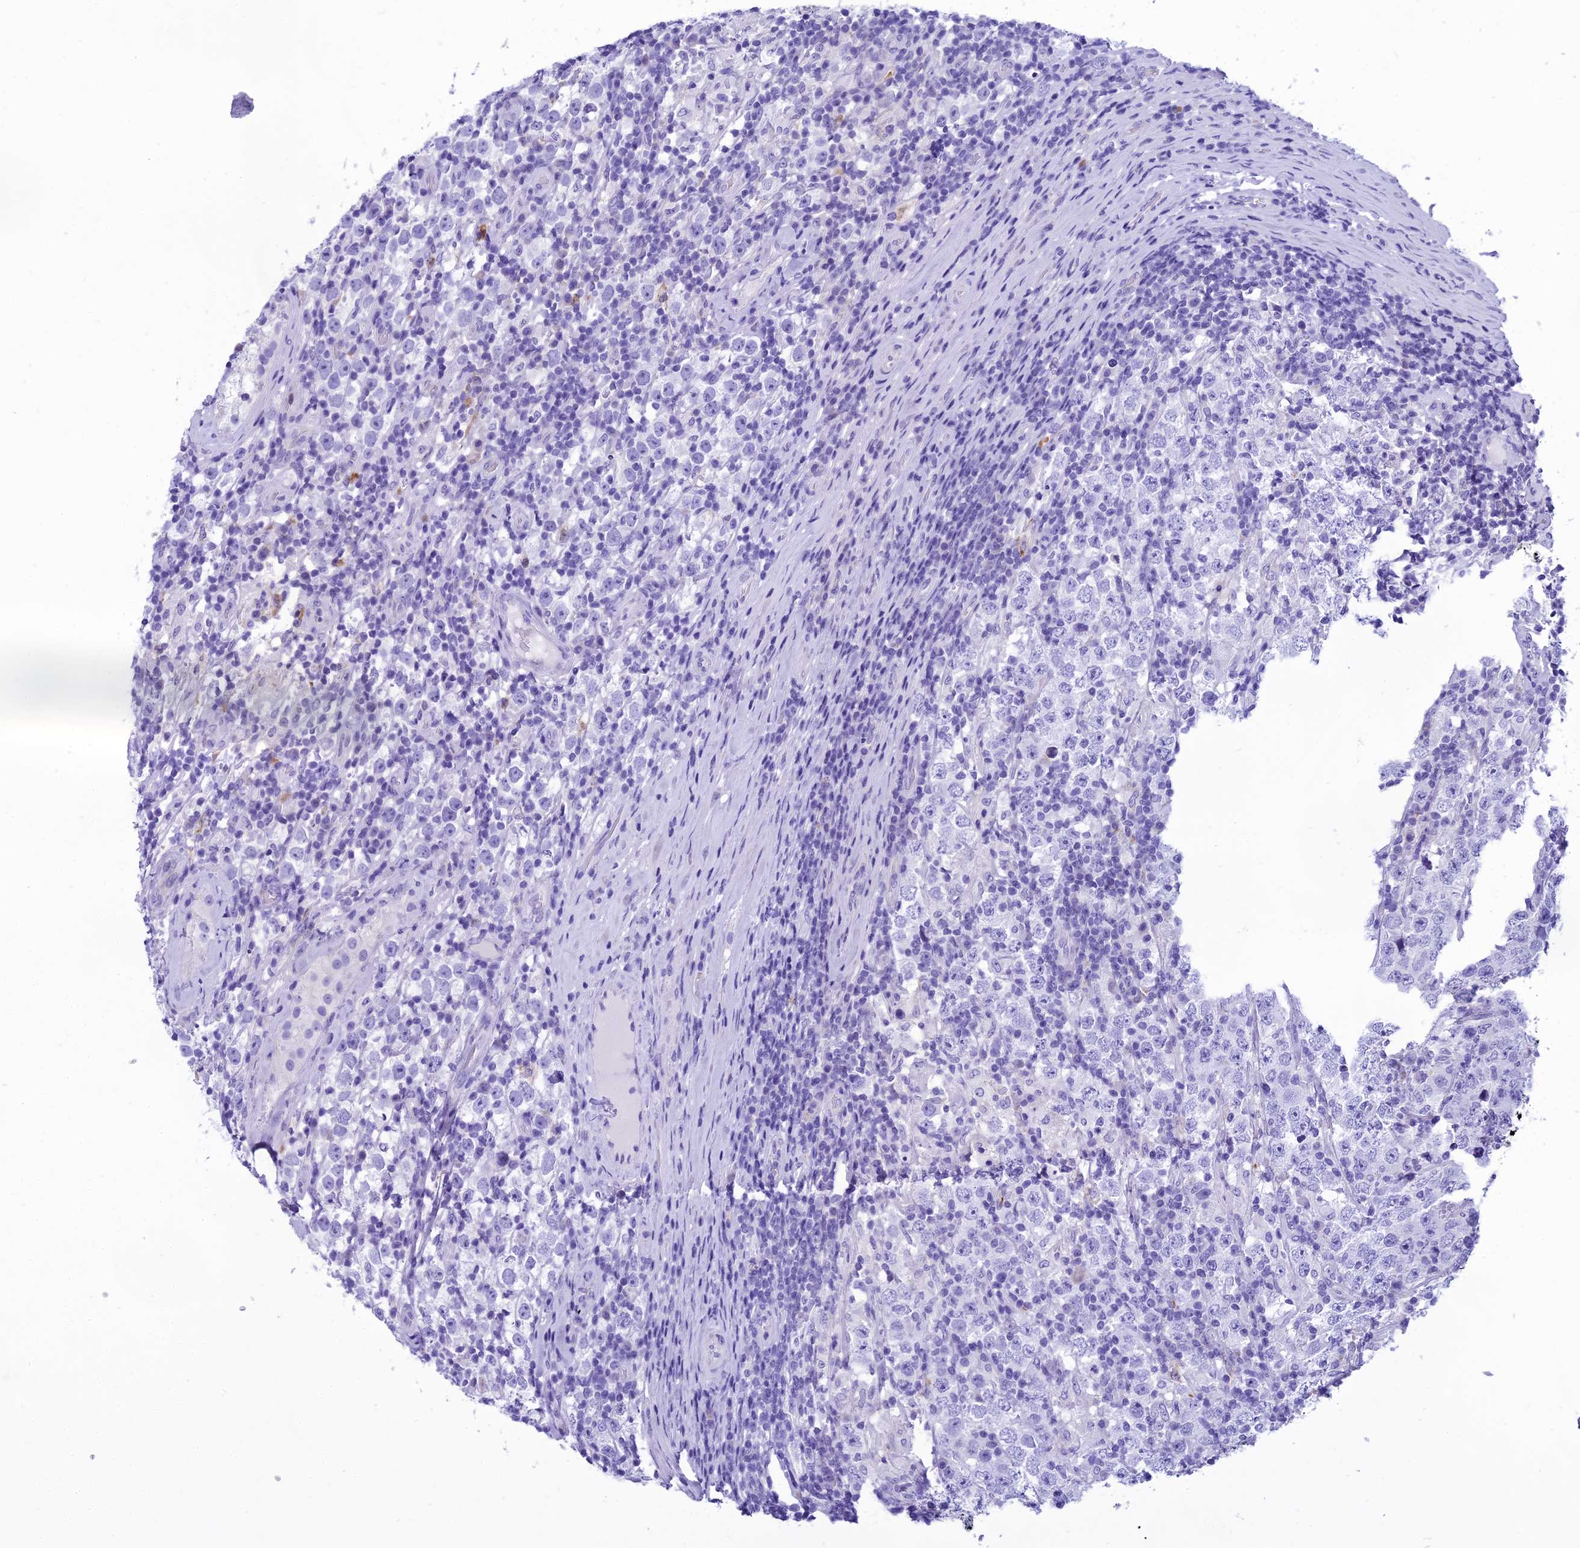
{"staining": {"intensity": "negative", "quantity": "none", "location": "none"}, "tissue": "testis cancer", "cell_type": "Tumor cells", "image_type": "cancer", "snomed": [{"axis": "morphology", "description": "Normal tissue, NOS"}, {"axis": "morphology", "description": "Urothelial carcinoma, High grade"}, {"axis": "morphology", "description": "Seminoma, NOS"}, {"axis": "morphology", "description": "Carcinoma, Embryonal, NOS"}, {"axis": "topography", "description": "Urinary bladder"}, {"axis": "topography", "description": "Testis"}], "caption": "Micrograph shows no protein staining in tumor cells of testis urothelial carcinoma (high-grade) tissue.", "gene": "KCTD14", "patient": {"sex": "male", "age": 41}}